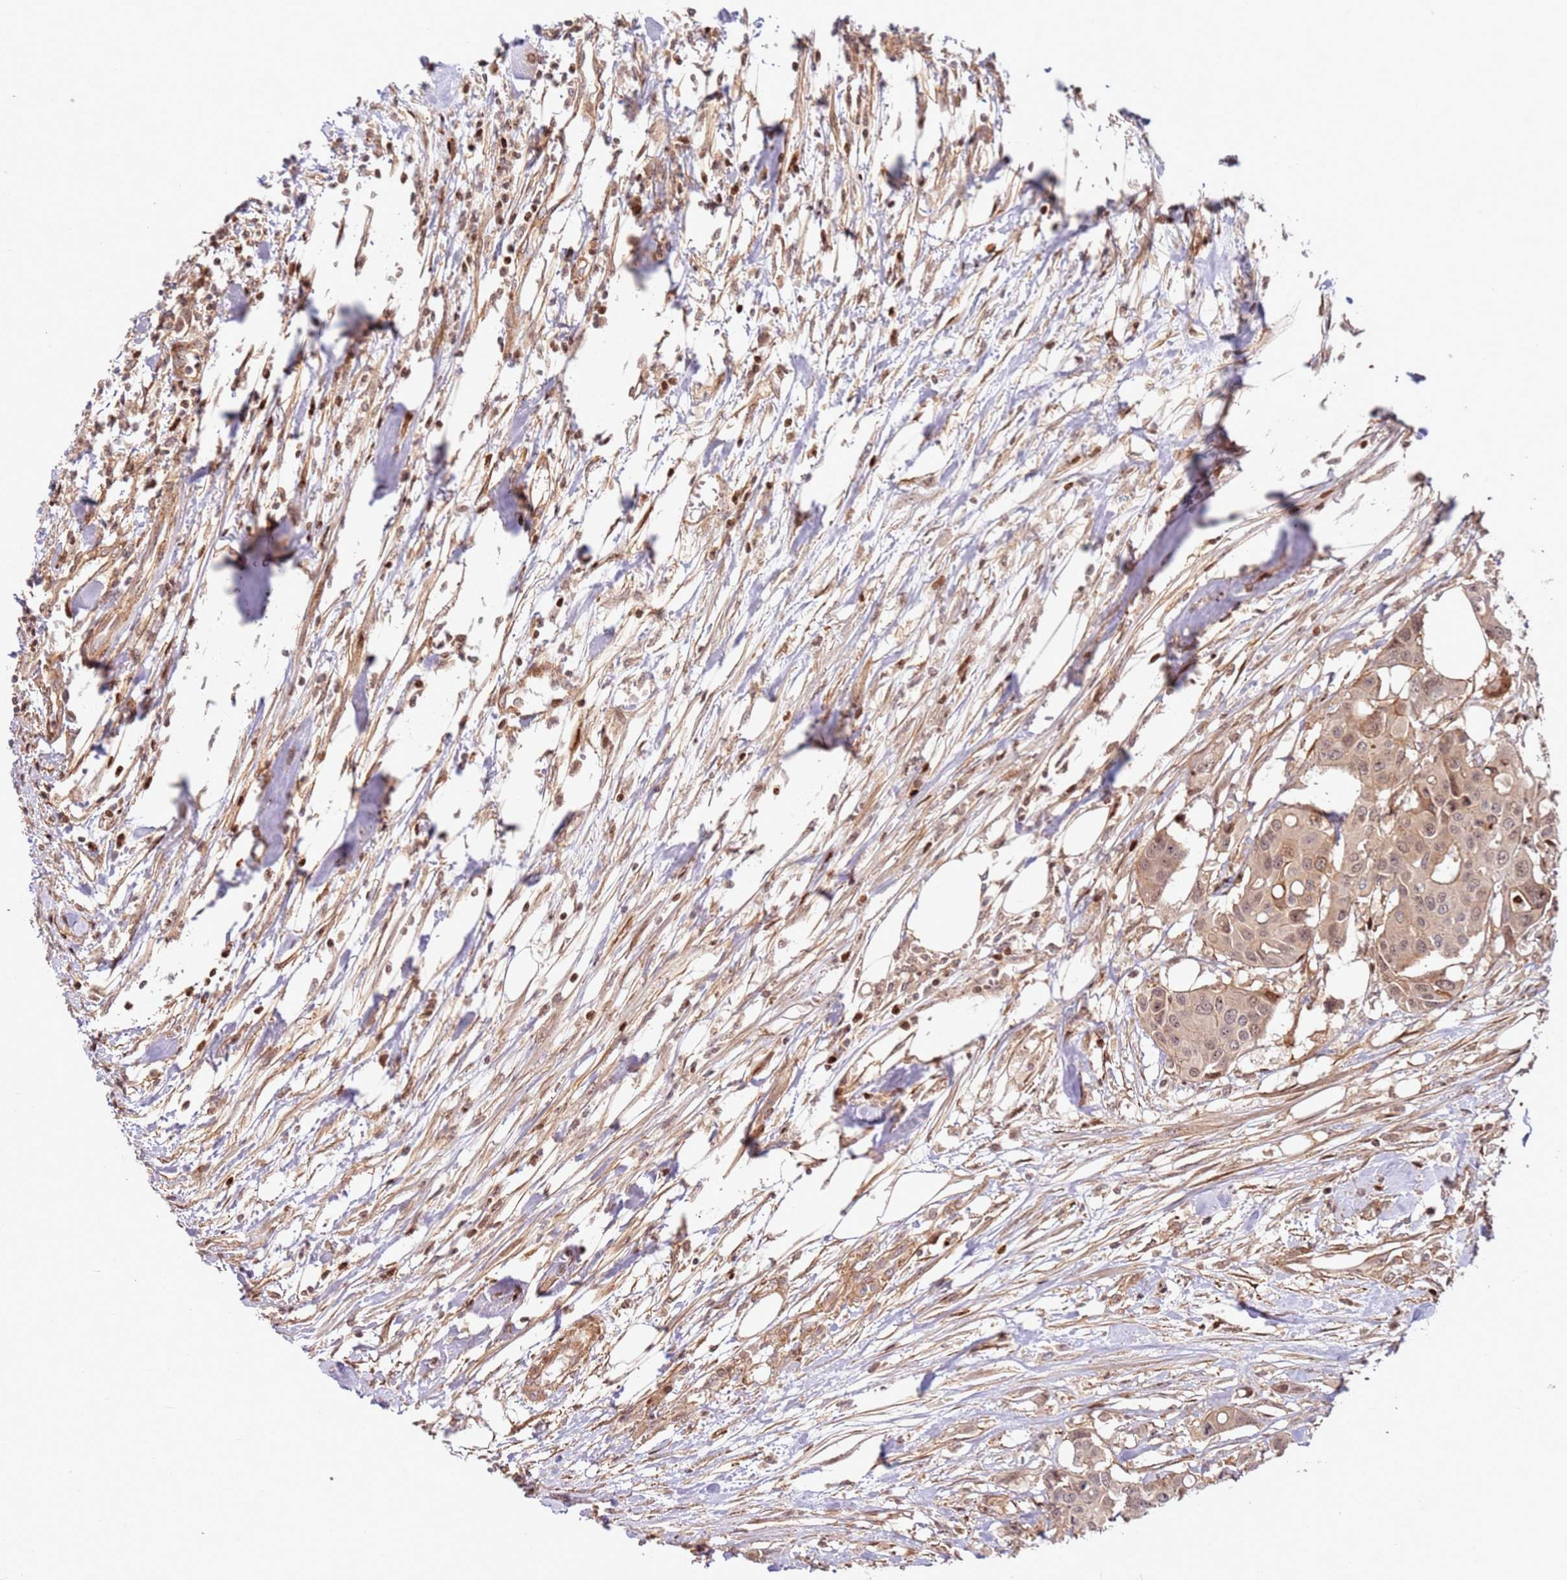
{"staining": {"intensity": "weak", "quantity": "25%-75%", "location": "cytoplasmic/membranous,nuclear"}, "tissue": "colorectal cancer", "cell_type": "Tumor cells", "image_type": "cancer", "snomed": [{"axis": "morphology", "description": "Adenocarcinoma, NOS"}, {"axis": "topography", "description": "Colon"}], "caption": "Protein analysis of colorectal cancer (adenocarcinoma) tissue demonstrates weak cytoplasmic/membranous and nuclear positivity in approximately 25%-75% of tumor cells. (IHC, brightfield microscopy, high magnification).", "gene": "TMEM233", "patient": {"sex": "male", "age": 77}}